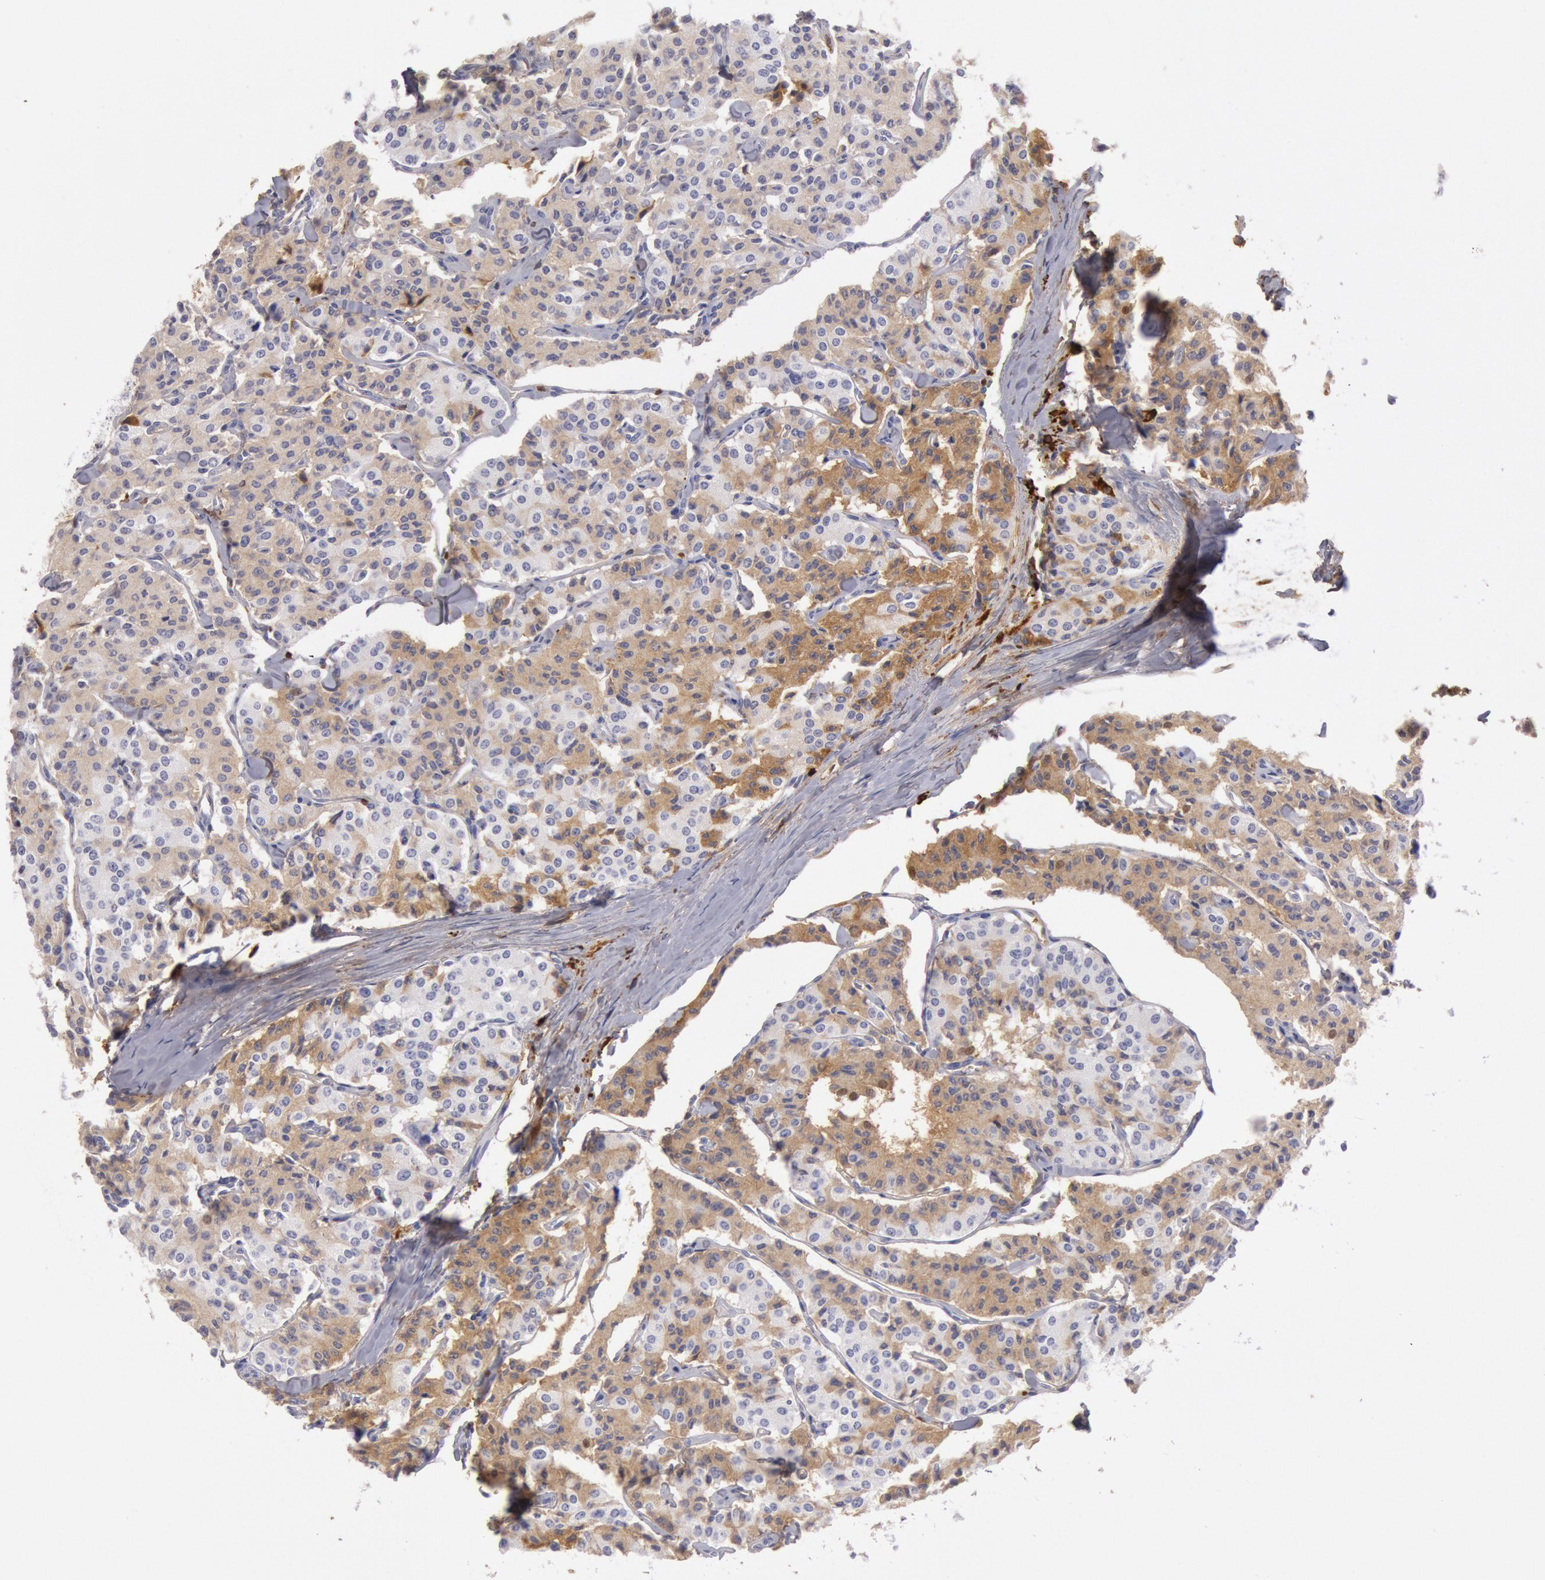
{"staining": {"intensity": "moderate", "quantity": "25%-75%", "location": "cytoplasmic/membranous"}, "tissue": "carcinoid", "cell_type": "Tumor cells", "image_type": "cancer", "snomed": [{"axis": "morphology", "description": "Carcinoid, malignant, NOS"}, {"axis": "topography", "description": "Bronchus"}], "caption": "Immunohistochemistry histopathology image of neoplastic tissue: carcinoid (malignant) stained using immunohistochemistry (IHC) demonstrates medium levels of moderate protein expression localized specifically in the cytoplasmic/membranous of tumor cells, appearing as a cytoplasmic/membranous brown color.", "gene": "IGHA1", "patient": {"sex": "male", "age": 55}}